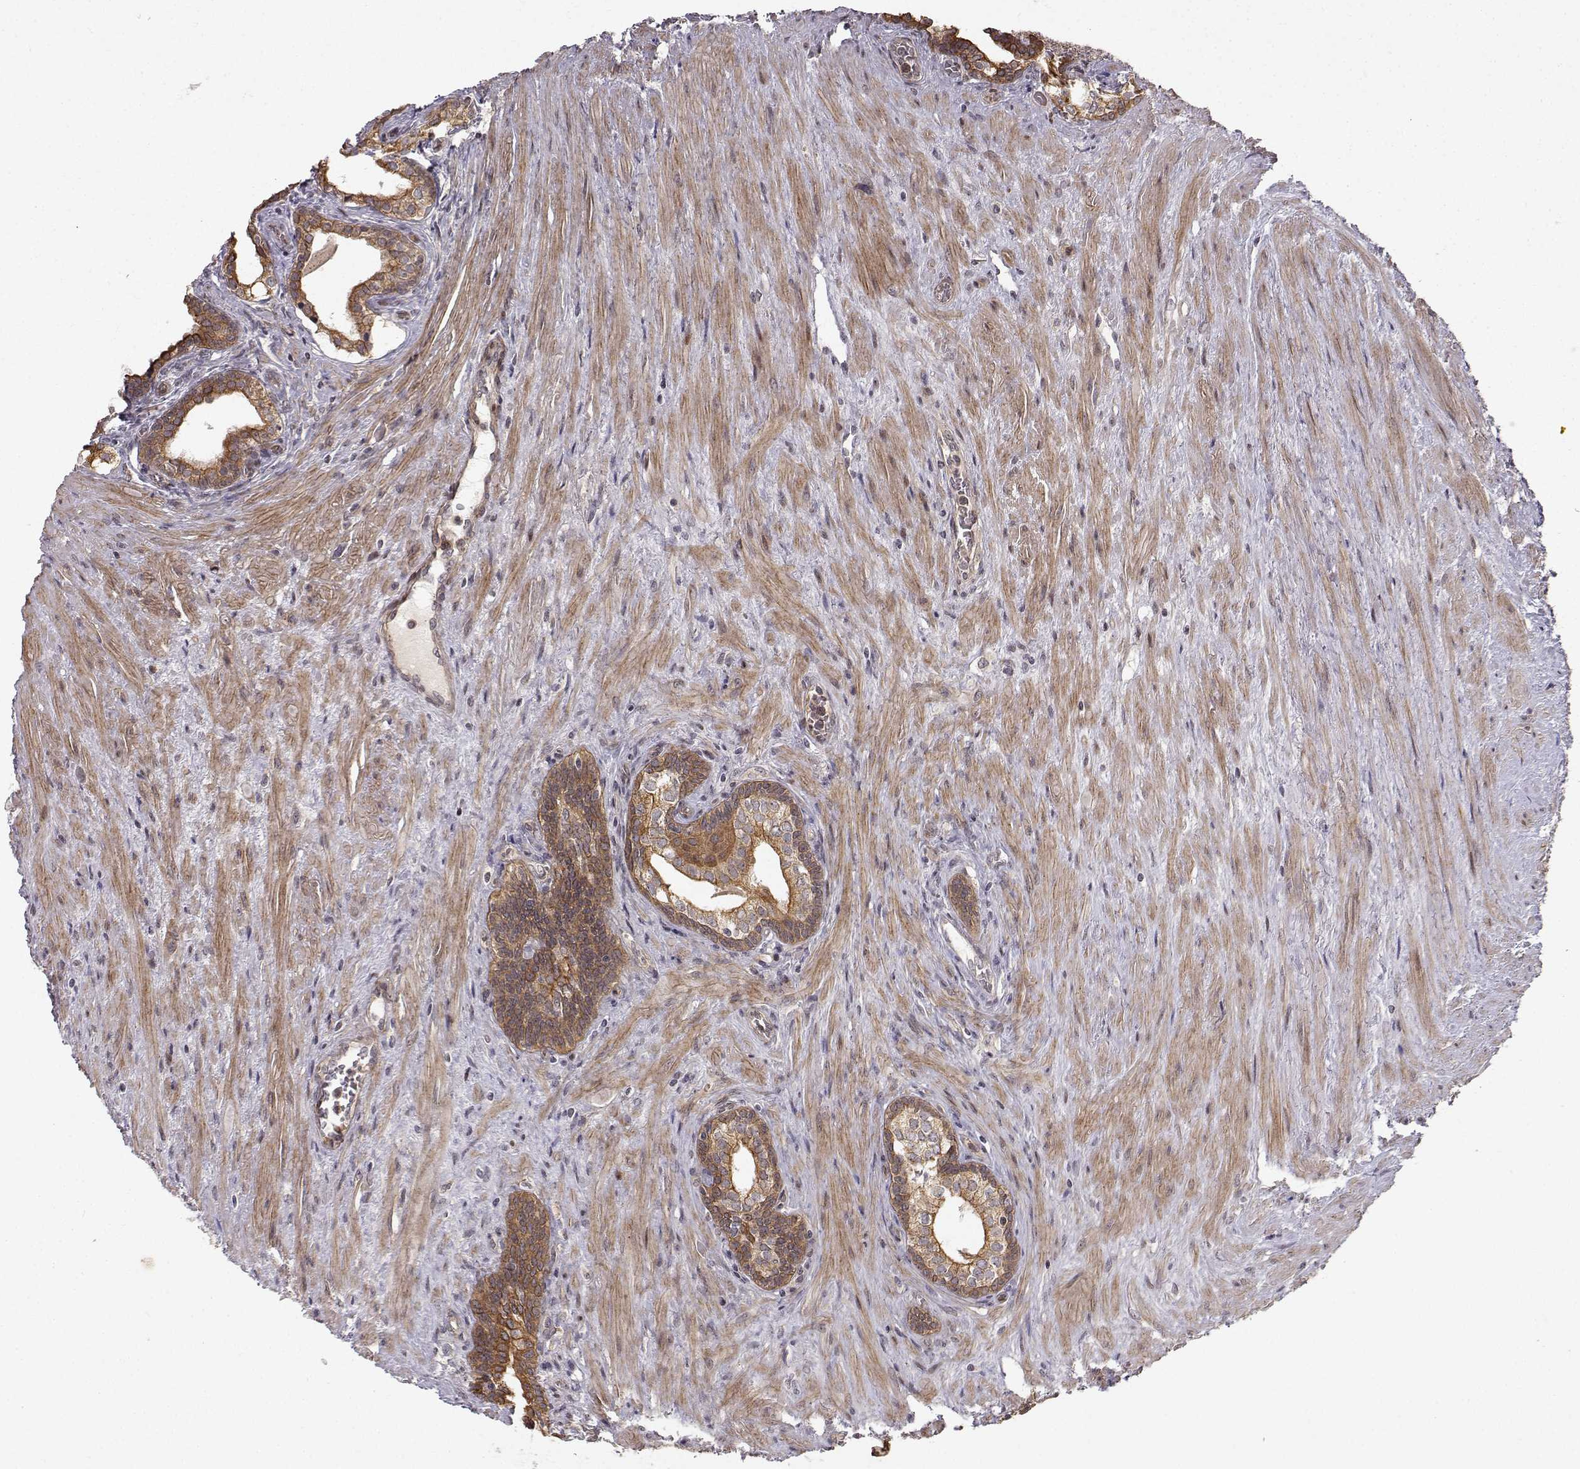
{"staining": {"intensity": "strong", "quantity": "25%-75%", "location": "cytoplasmic/membranous"}, "tissue": "prostate cancer", "cell_type": "Tumor cells", "image_type": "cancer", "snomed": [{"axis": "morphology", "description": "Adenocarcinoma, NOS"}, {"axis": "morphology", "description": "Adenocarcinoma, High grade"}, {"axis": "topography", "description": "Prostate"}], "caption": "About 25%-75% of tumor cells in adenocarcinoma (high-grade) (prostate) exhibit strong cytoplasmic/membranous protein positivity as visualized by brown immunohistochemical staining.", "gene": "APC", "patient": {"sex": "male", "age": 61}}